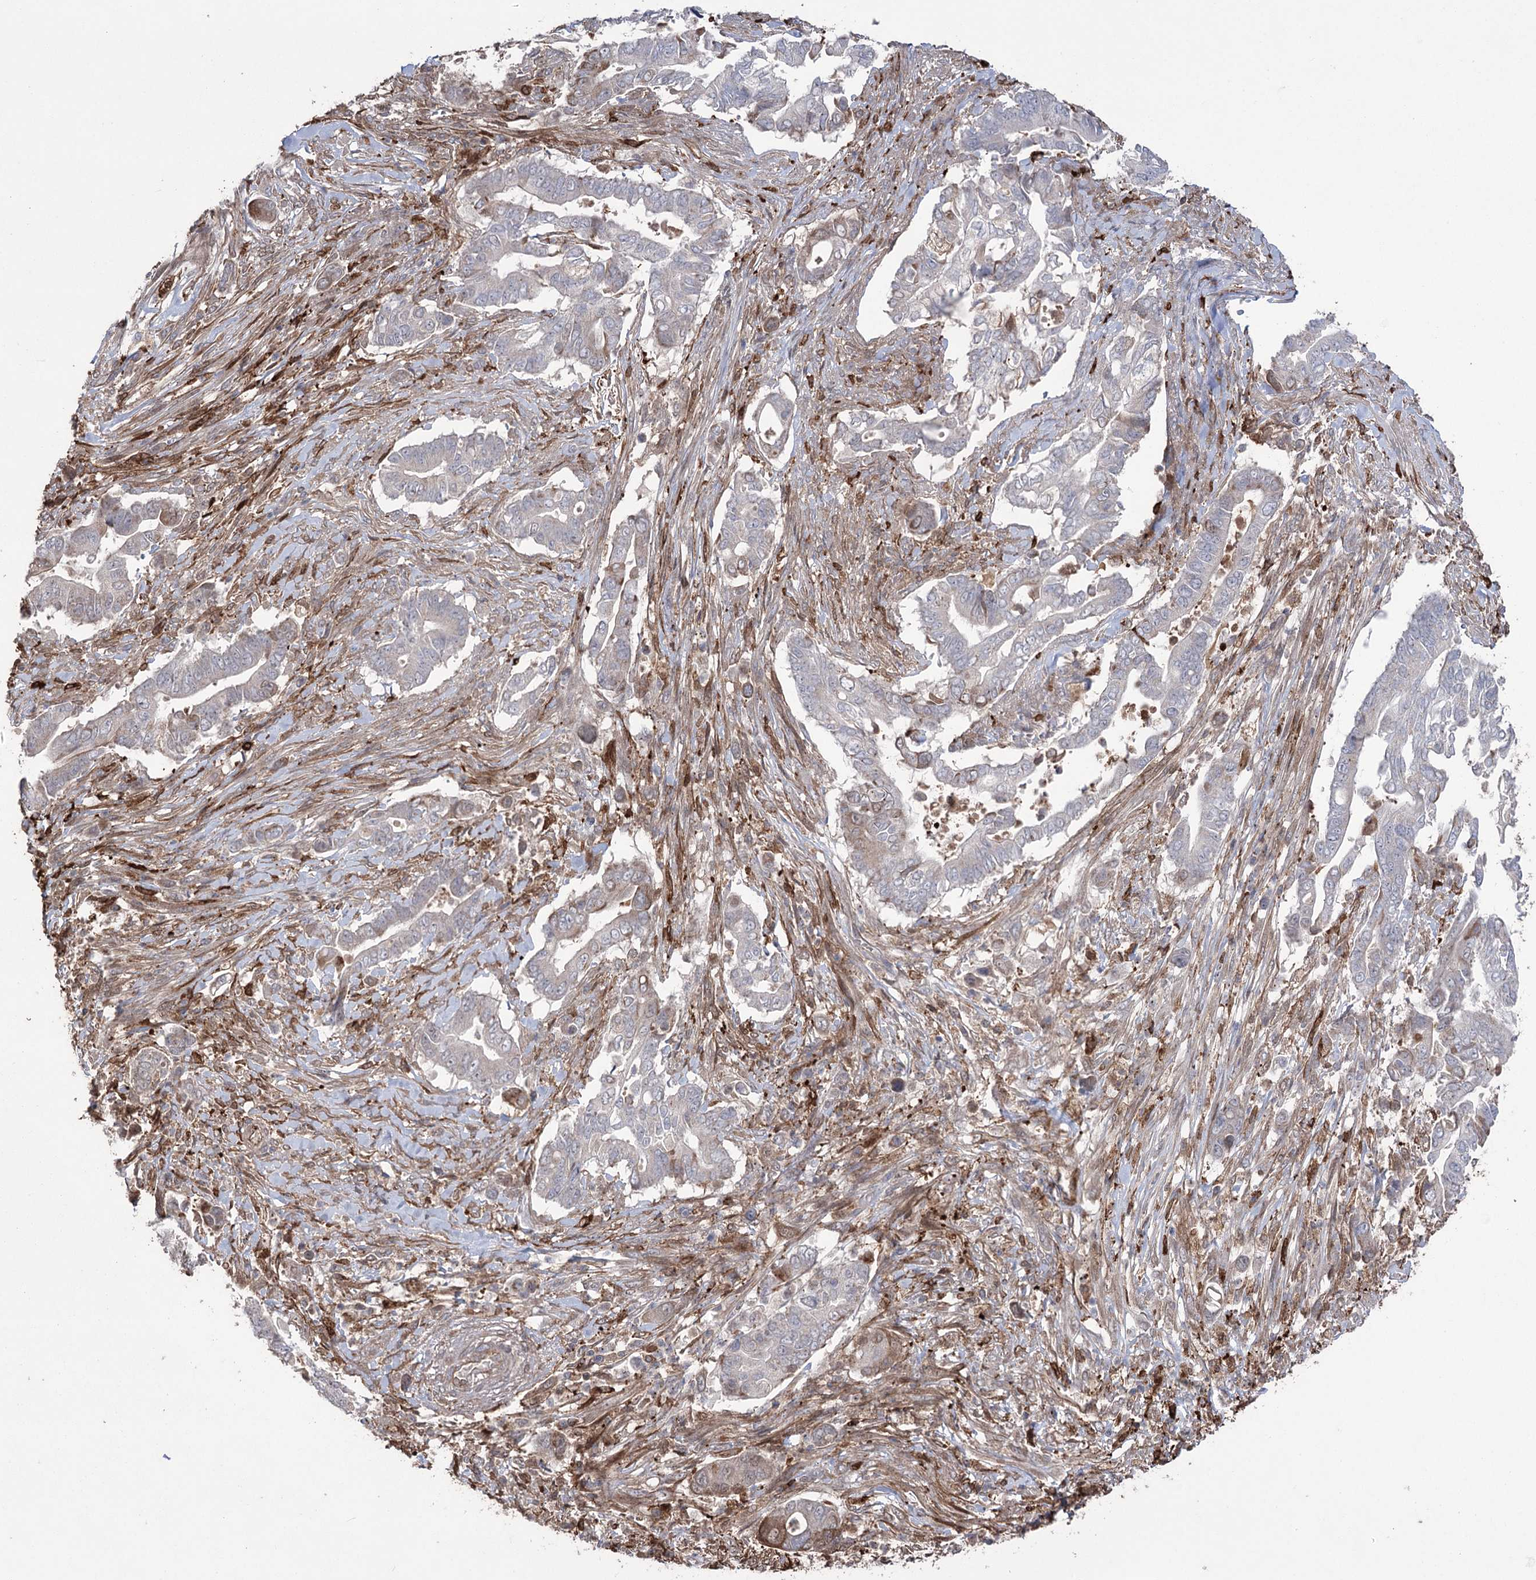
{"staining": {"intensity": "weak", "quantity": "<25%", "location": "cytoplasmic/membranous"}, "tissue": "pancreatic cancer", "cell_type": "Tumor cells", "image_type": "cancer", "snomed": [{"axis": "morphology", "description": "Adenocarcinoma, NOS"}, {"axis": "topography", "description": "Pancreas"}], "caption": "A photomicrograph of human pancreatic cancer (adenocarcinoma) is negative for staining in tumor cells.", "gene": "OTUD1", "patient": {"sex": "male", "age": 68}}